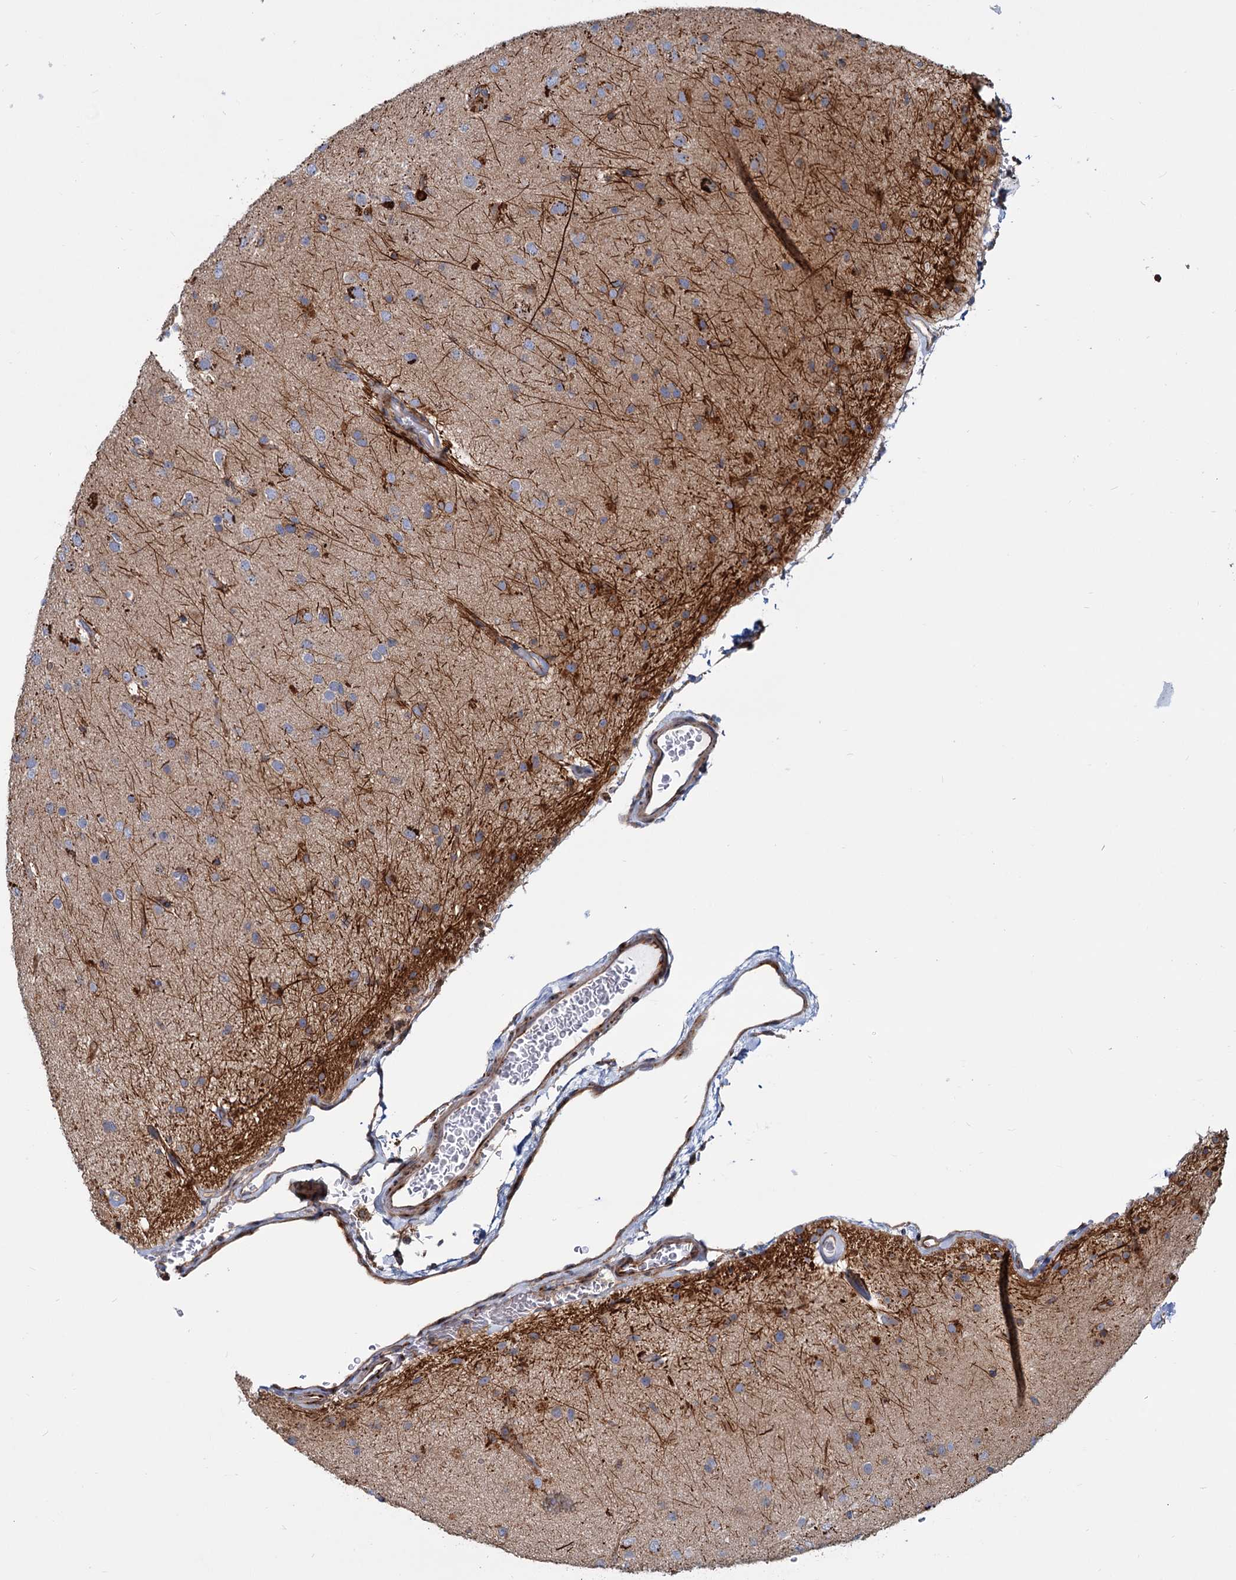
{"staining": {"intensity": "moderate", "quantity": "<25%", "location": "cytoplasmic/membranous"}, "tissue": "glioma", "cell_type": "Tumor cells", "image_type": "cancer", "snomed": [{"axis": "morphology", "description": "Glioma, malignant, Low grade"}, {"axis": "topography", "description": "Brain"}], "caption": "Malignant glioma (low-grade) tissue reveals moderate cytoplasmic/membranous positivity in approximately <25% of tumor cells, visualized by immunohistochemistry.", "gene": "PSEN1", "patient": {"sex": "male", "age": 65}}